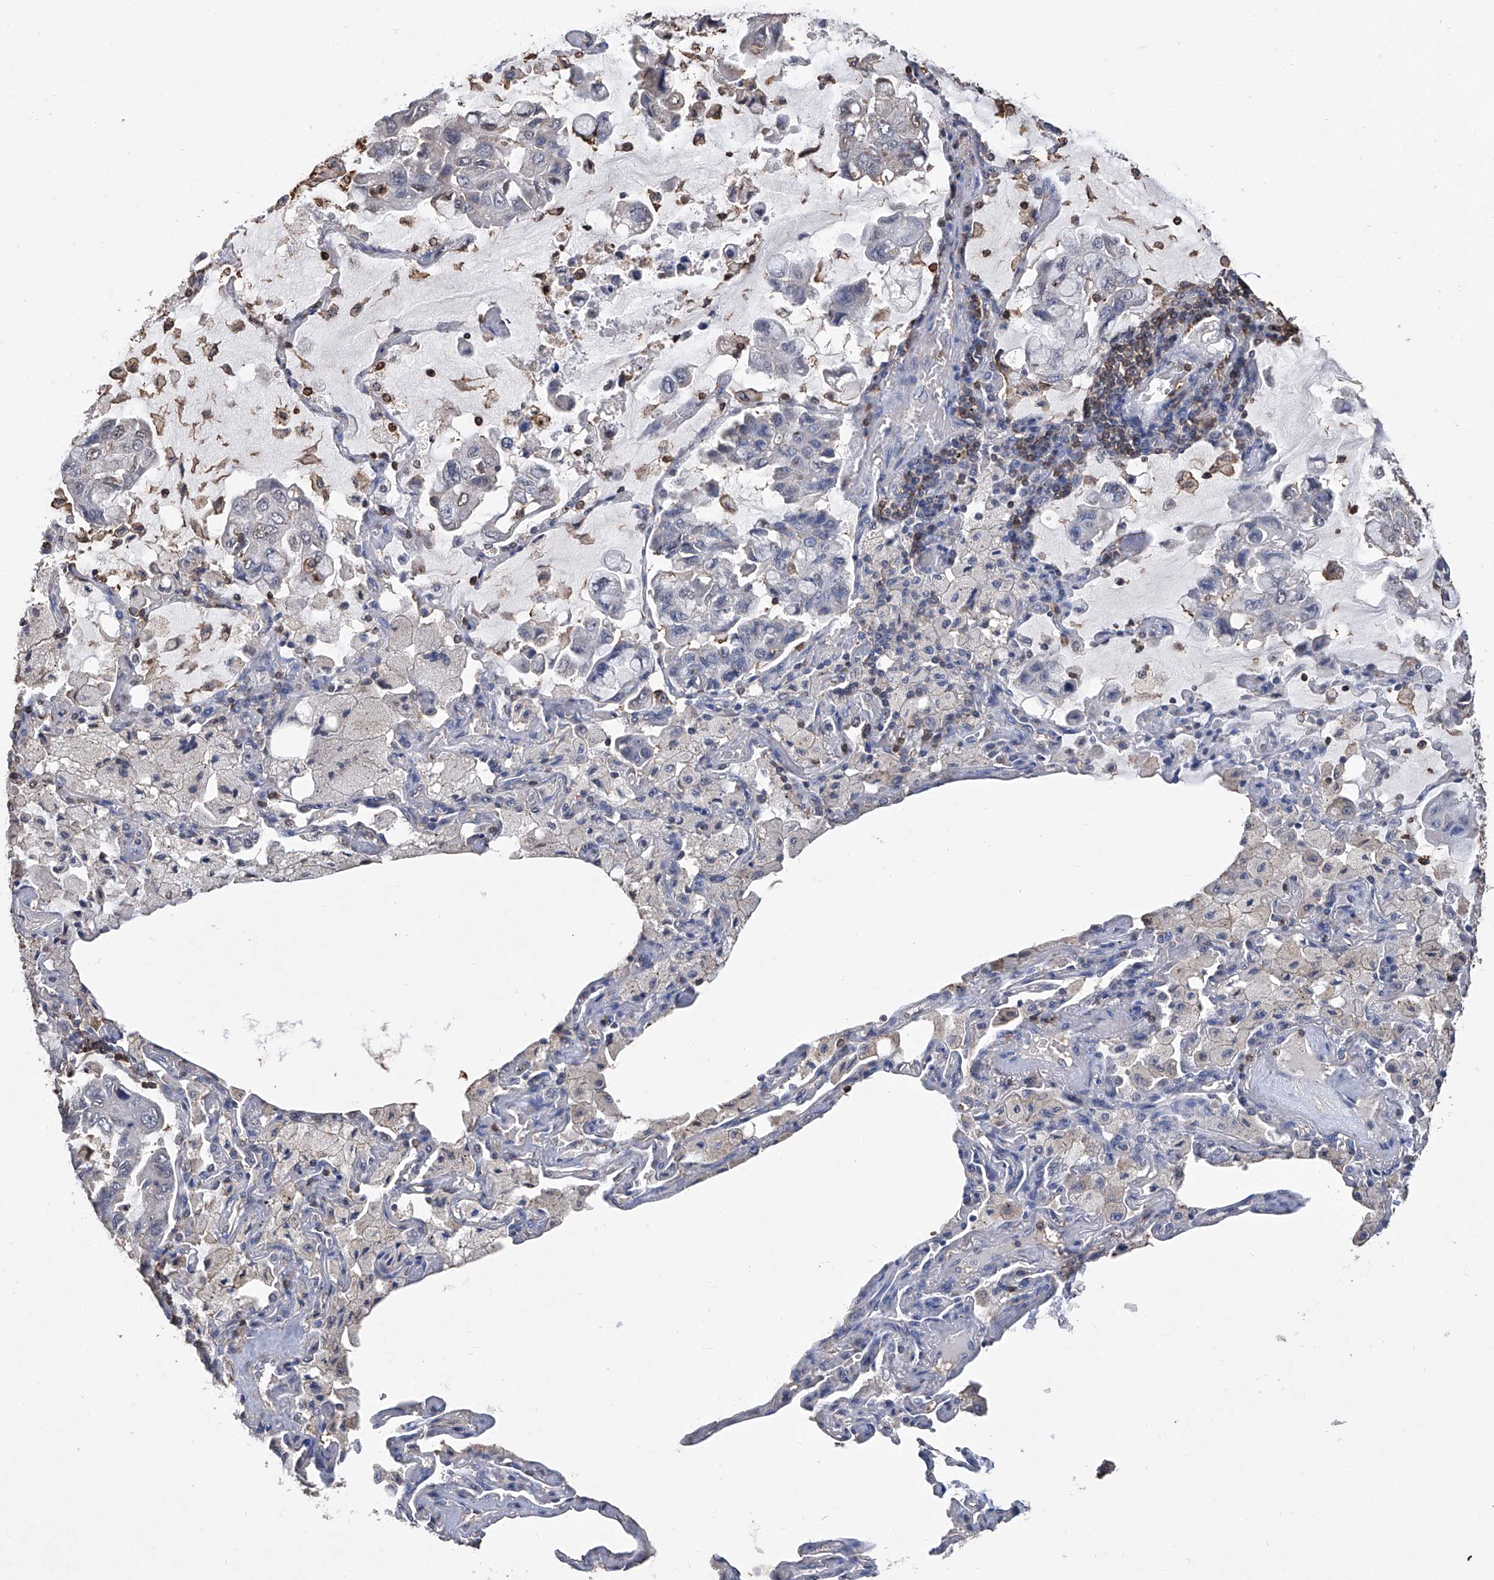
{"staining": {"intensity": "negative", "quantity": "none", "location": "none"}, "tissue": "lung cancer", "cell_type": "Tumor cells", "image_type": "cancer", "snomed": [{"axis": "morphology", "description": "Adenocarcinoma, NOS"}, {"axis": "topography", "description": "Lung"}], "caption": "Immunohistochemistry histopathology image of neoplastic tissue: human adenocarcinoma (lung) stained with DAB (3,3'-diaminobenzidine) exhibits no significant protein staining in tumor cells.", "gene": "GPT", "patient": {"sex": "male", "age": 64}}